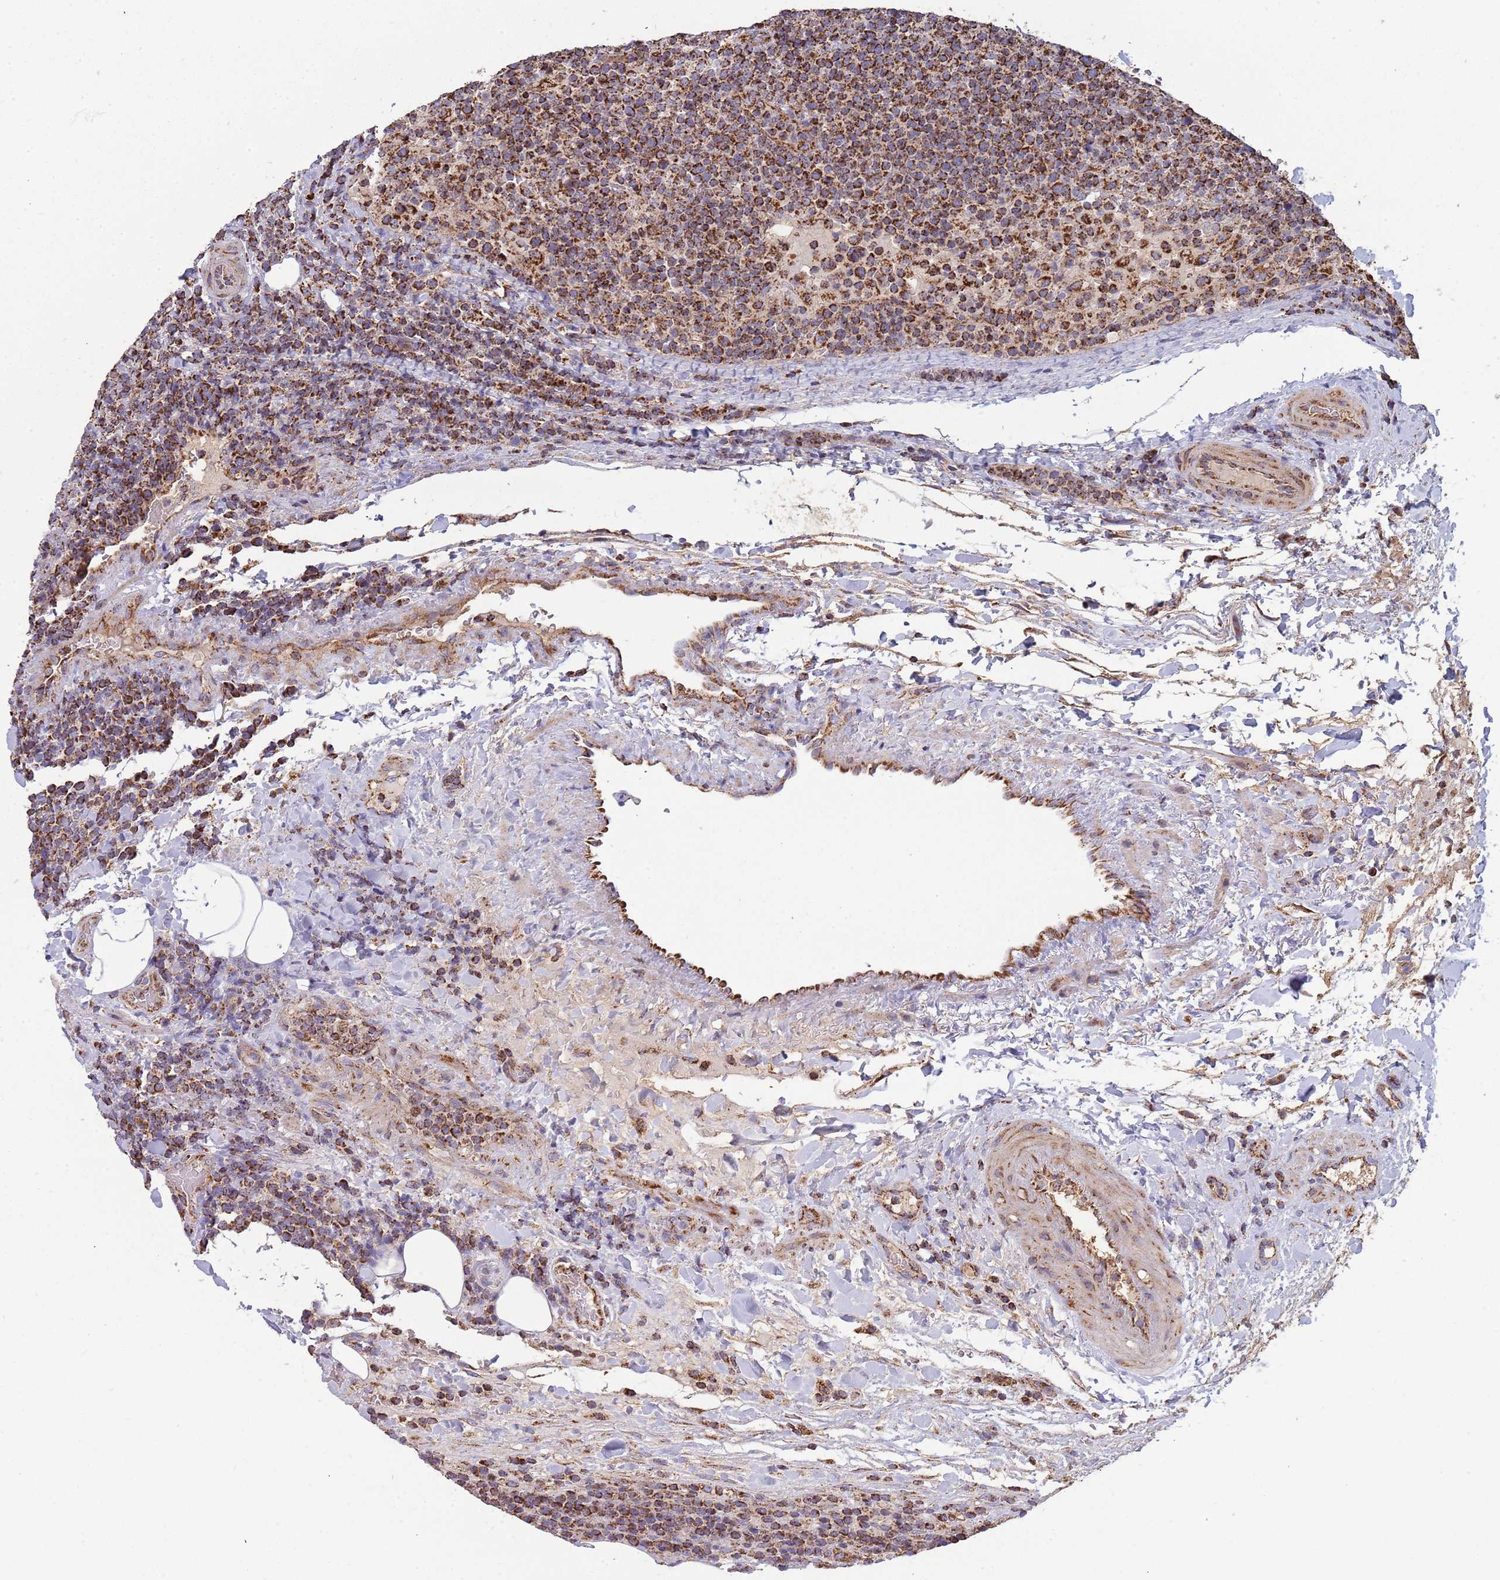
{"staining": {"intensity": "strong", "quantity": ">75%", "location": "cytoplasmic/membranous"}, "tissue": "lymphoma", "cell_type": "Tumor cells", "image_type": "cancer", "snomed": [{"axis": "morphology", "description": "Malignant lymphoma, non-Hodgkin's type, High grade"}, {"axis": "topography", "description": "Lymph node"}], "caption": "Immunohistochemical staining of human lymphoma reveals high levels of strong cytoplasmic/membranous staining in about >75% of tumor cells.", "gene": "VPS16", "patient": {"sex": "male", "age": 61}}